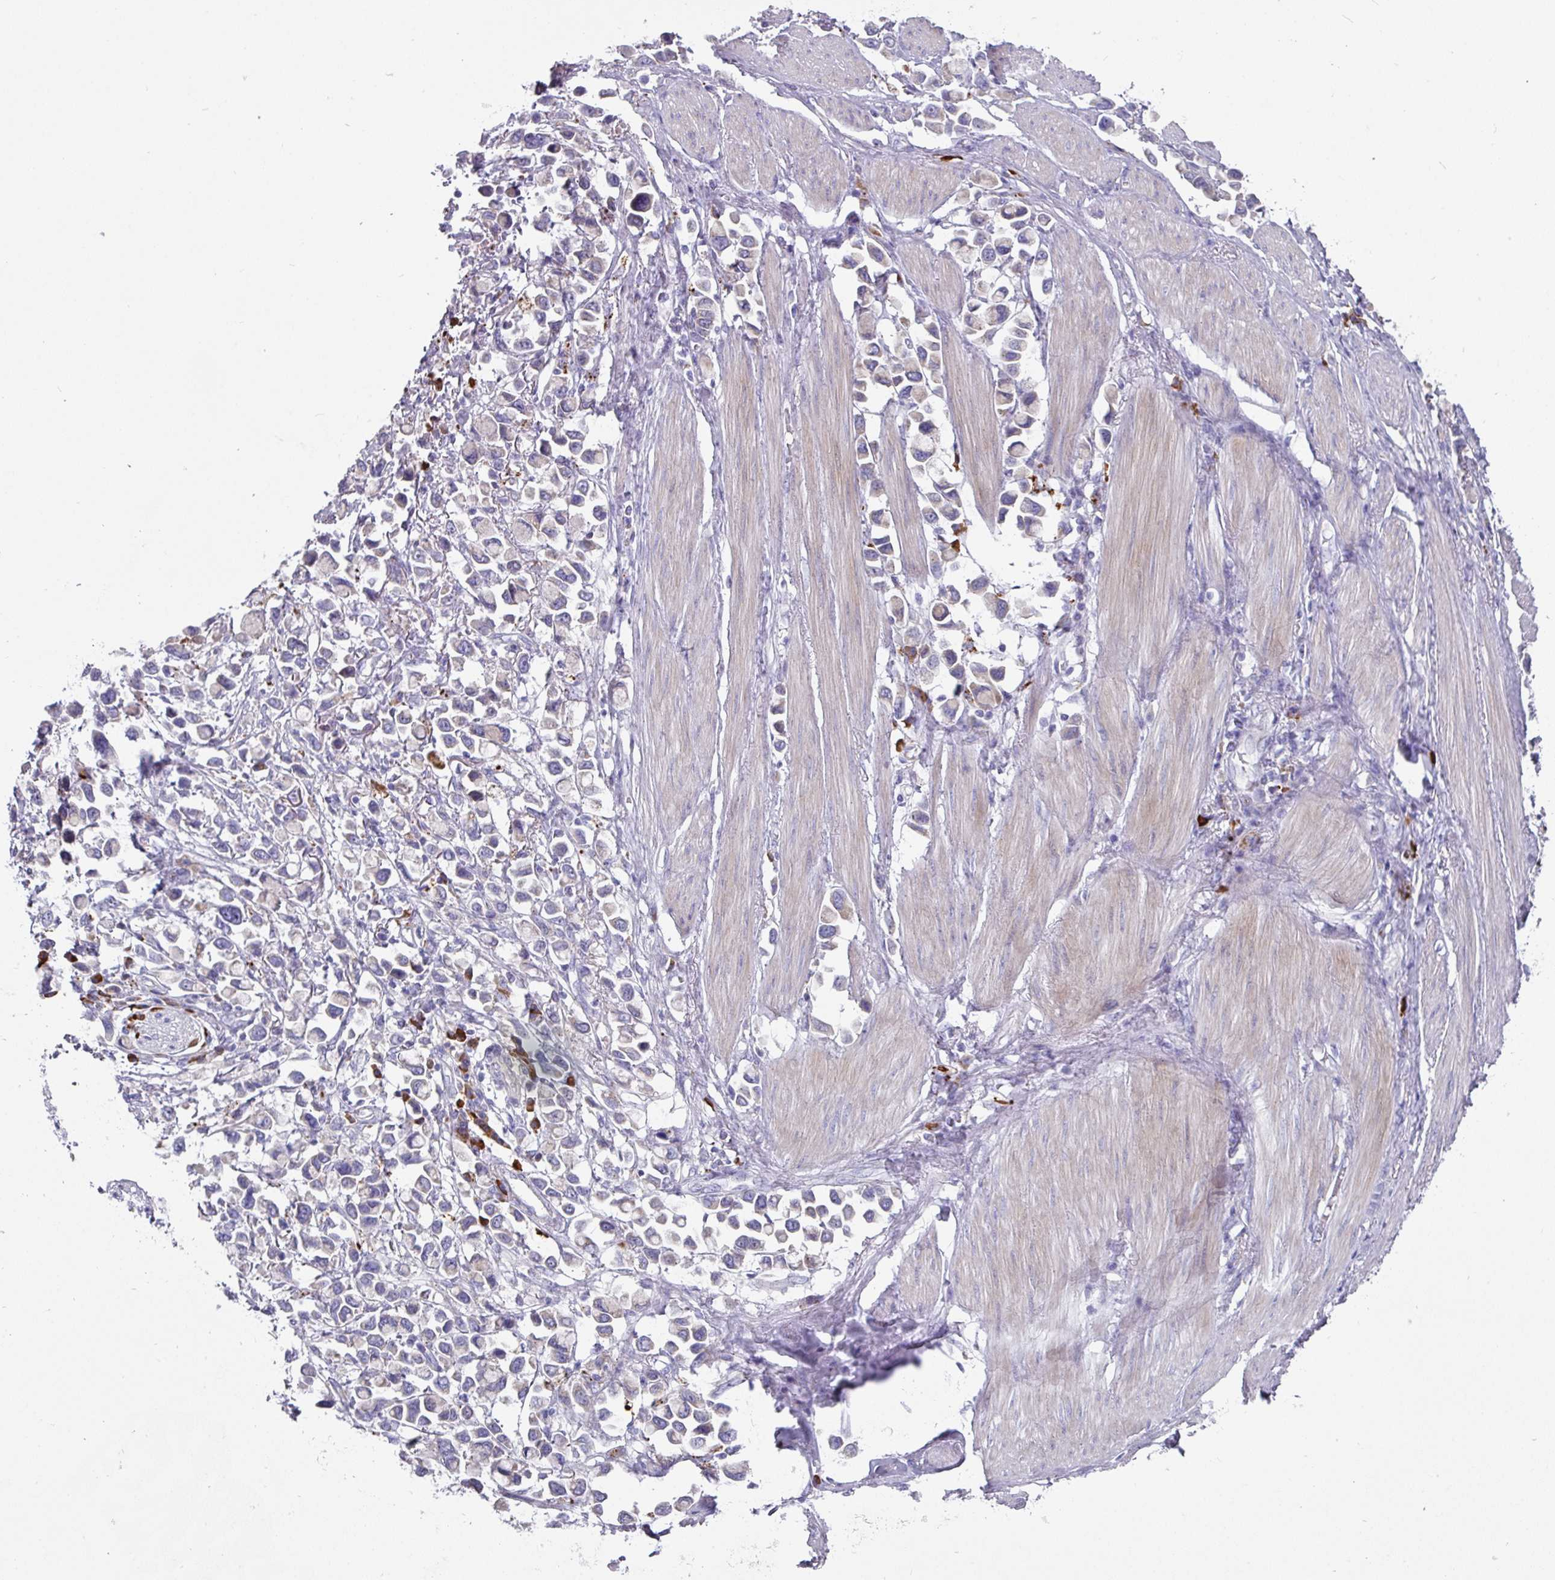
{"staining": {"intensity": "negative", "quantity": "none", "location": "none"}, "tissue": "stomach cancer", "cell_type": "Tumor cells", "image_type": "cancer", "snomed": [{"axis": "morphology", "description": "Adenocarcinoma, NOS"}, {"axis": "topography", "description": "Stomach"}], "caption": "DAB immunohistochemical staining of stomach cancer (adenocarcinoma) exhibits no significant positivity in tumor cells.", "gene": "IL4R", "patient": {"sex": "female", "age": 81}}